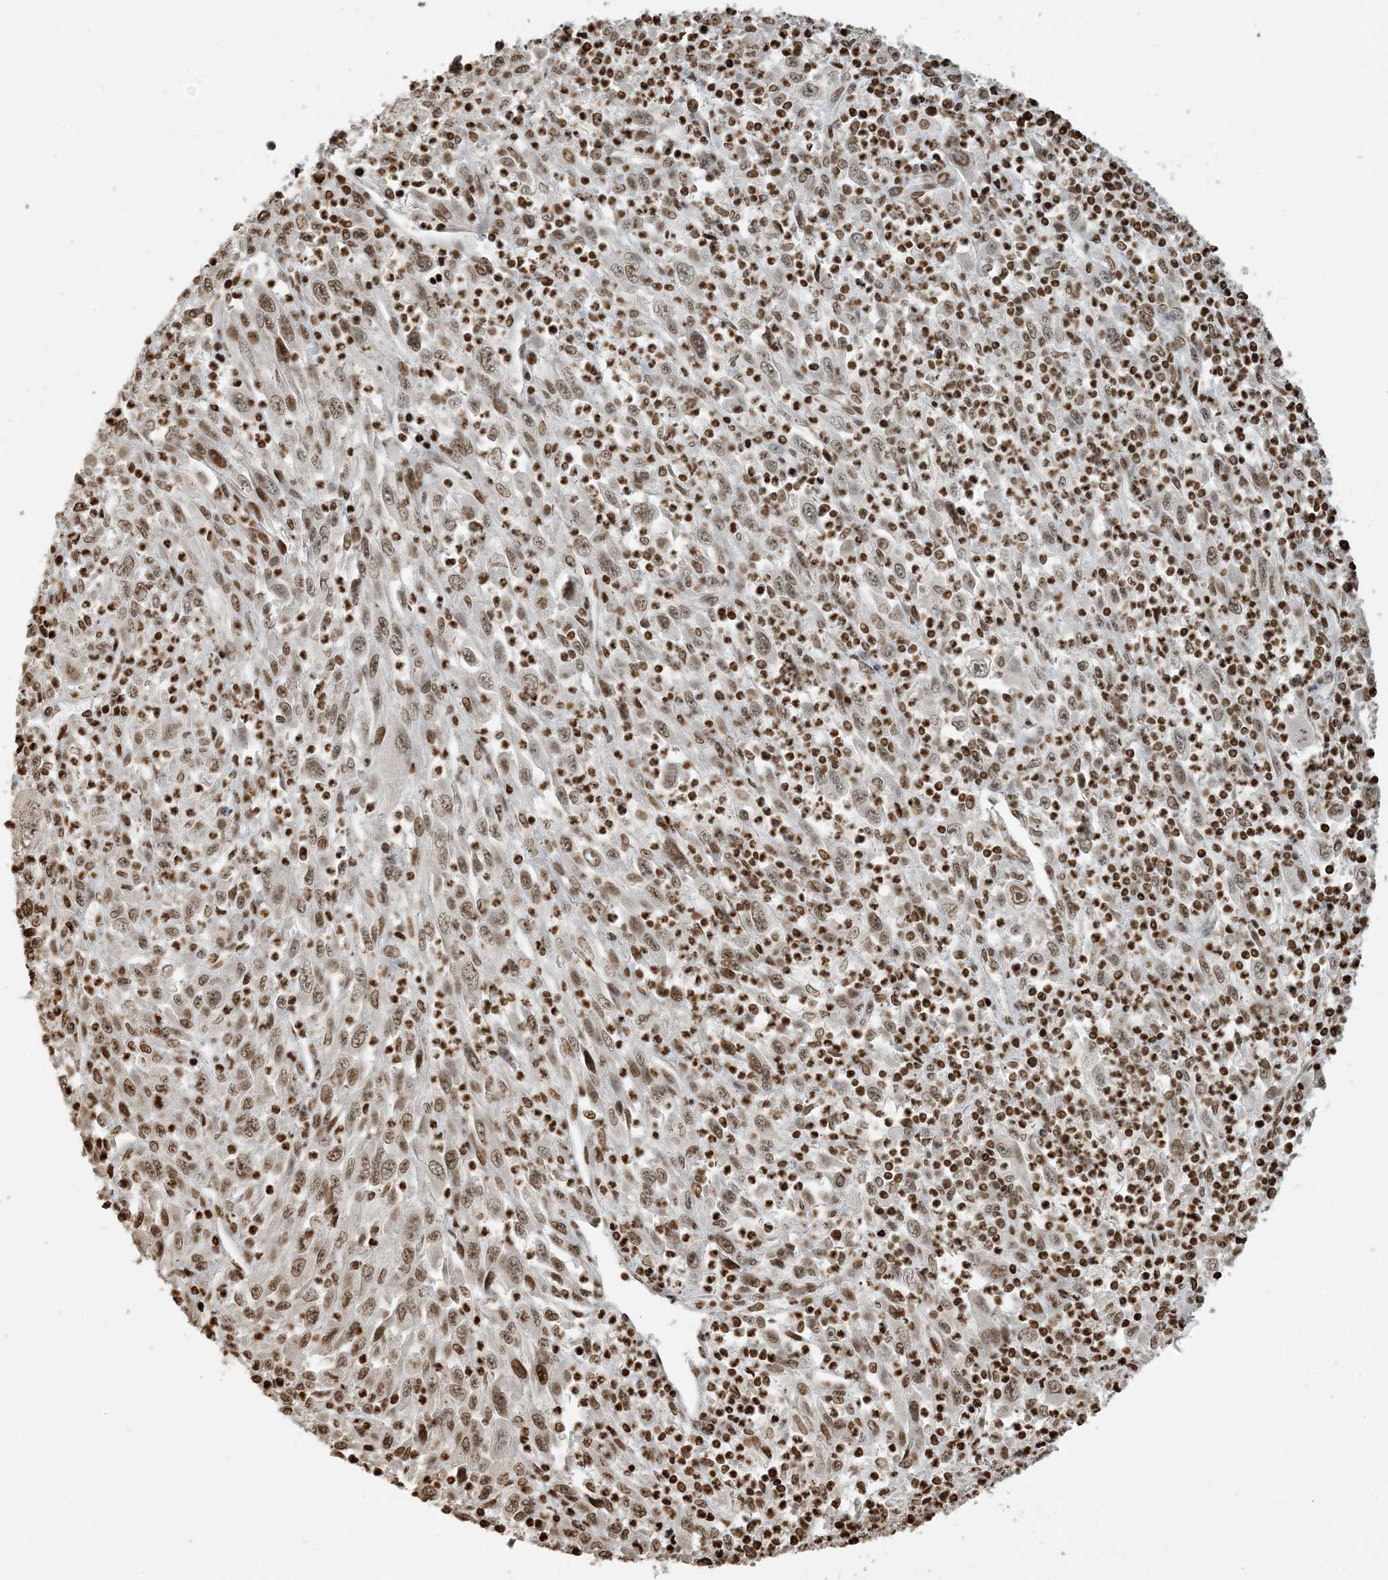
{"staining": {"intensity": "moderate", "quantity": "25%-75%", "location": "nuclear"}, "tissue": "melanoma", "cell_type": "Tumor cells", "image_type": "cancer", "snomed": [{"axis": "morphology", "description": "Malignant melanoma, Metastatic site"}, {"axis": "topography", "description": "Skin"}], "caption": "A histopathology image showing moderate nuclear positivity in approximately 25%-75% of tumor cells in melanoma, as visualized by brown immunohistochemical staining.", "gene": "H3-3B", "patient": {"sex": "female", "age": 56}}